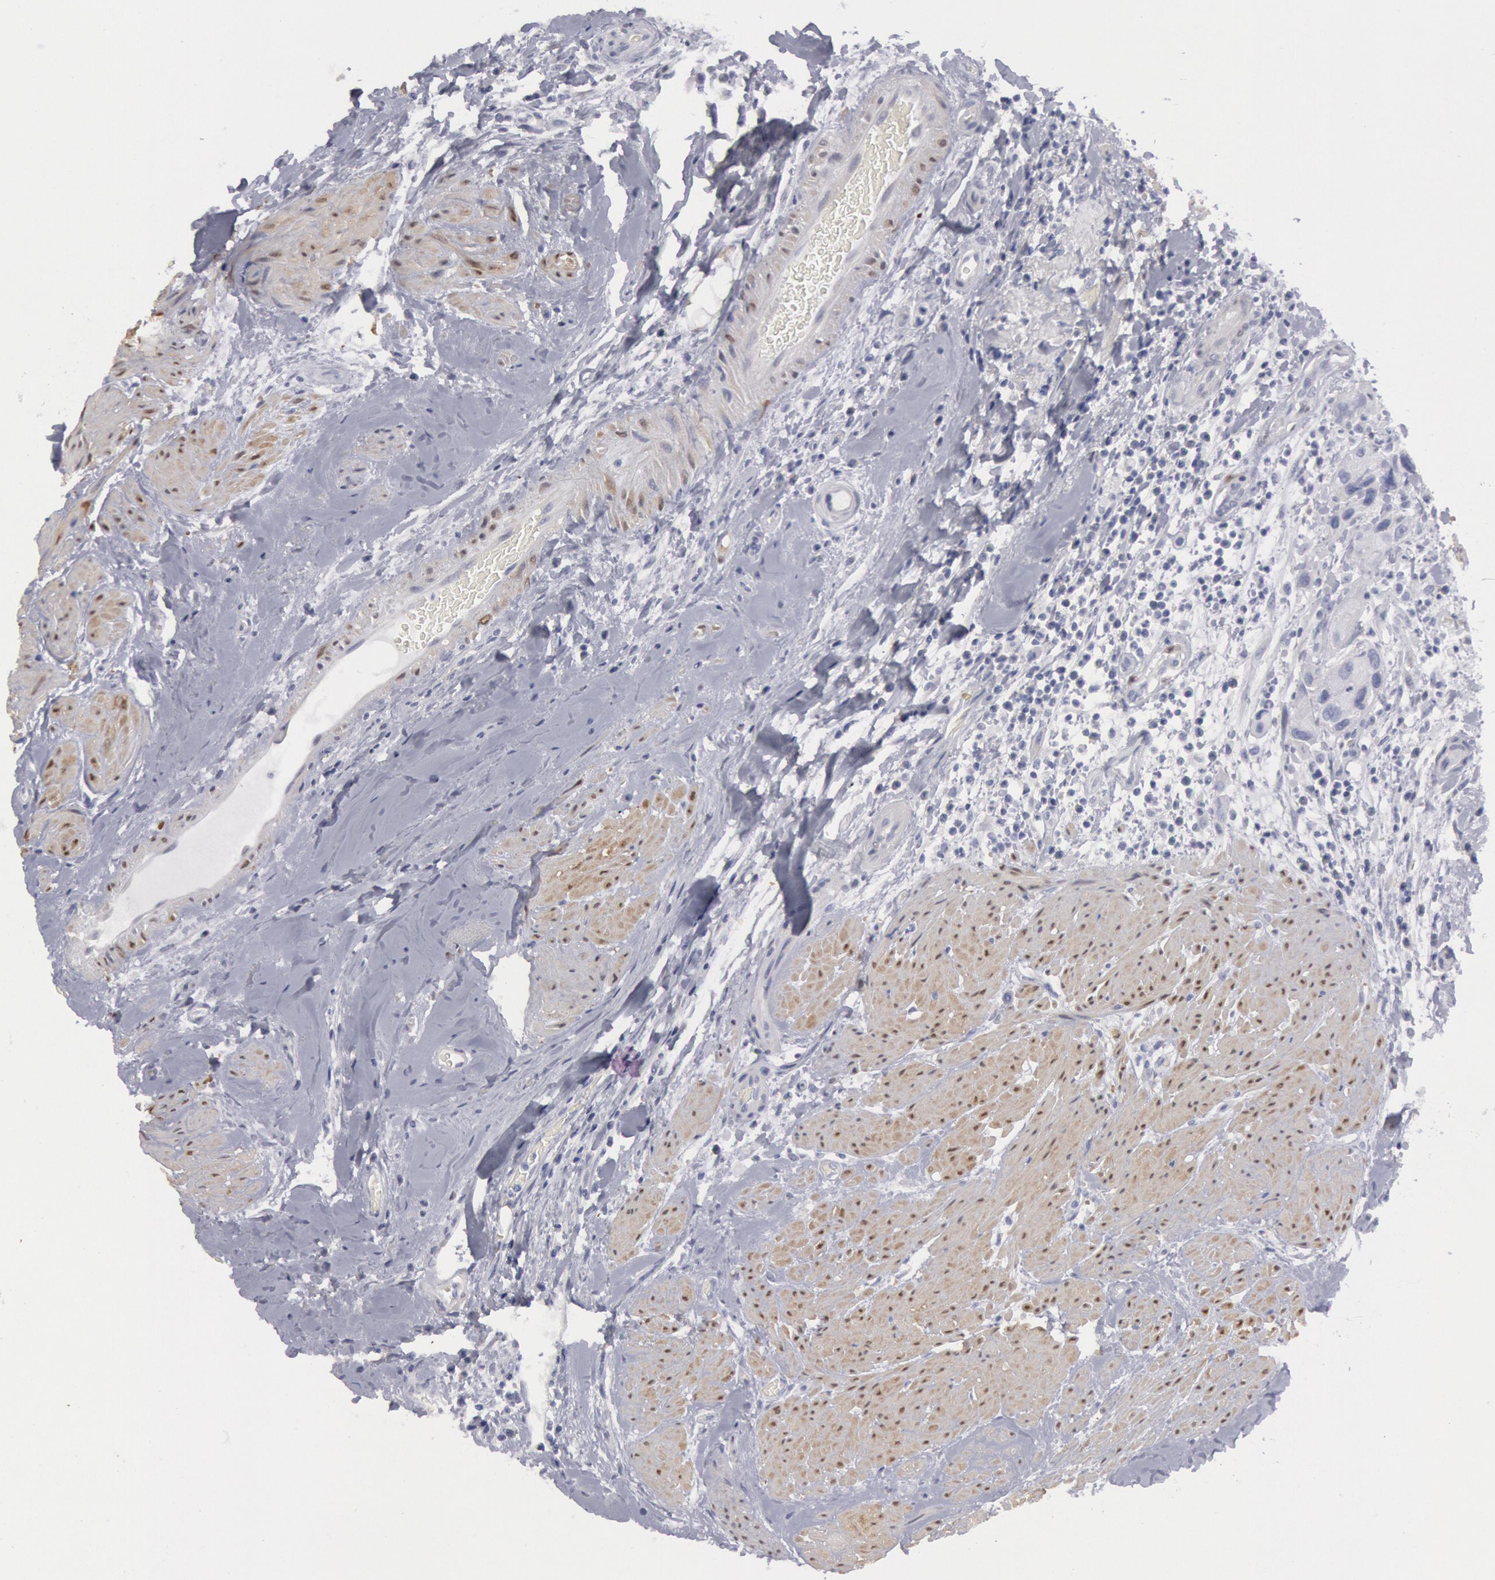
{"staining": {"intensity": "negative", "quantity": "none", "location": "none"}, "tissue": "urothelial cancer", "cell_type": "Tumor cells", "image_type": "cancer", "snomed": [{"axis": "morphology", "description": "Urothelial carcinoma, High grade"}, {"axis": "topography", "description": "Urinary bladder"}], "caption": "An image of urothelial cancer stained for a protein reveals no brown staining in tumor cells.", "gene": "FHL1", "patient": {"sex": "male", "age": 66}}